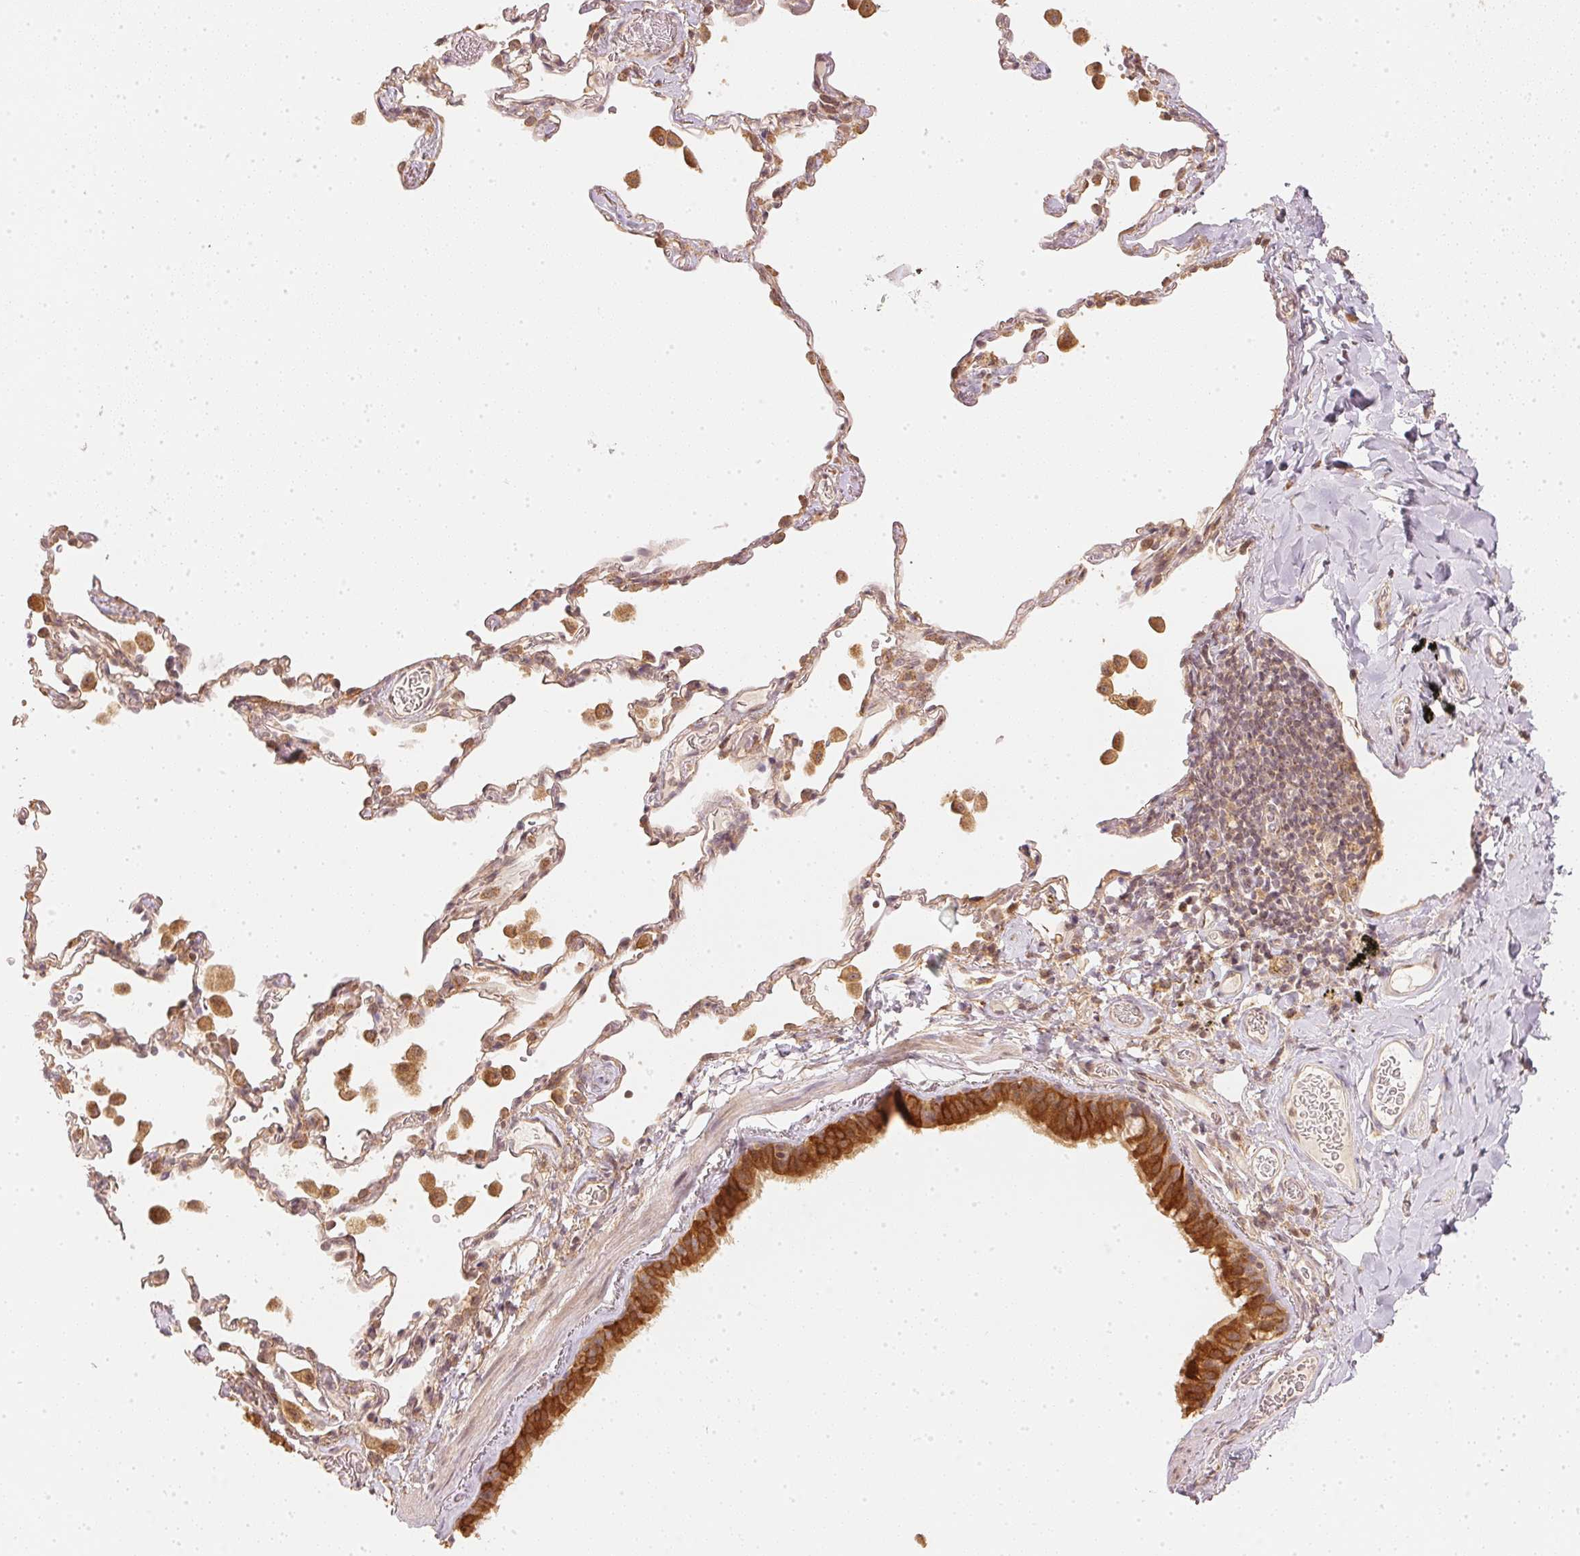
{"staining": {"intensity": "strong", "quantity": ">75%", "location": "cytoplasmic/membranous"}, "tissue": "bronchus", "cell_type": "Respiratory epithelial cells", "image_type": "normal", "snomed": [{"axis": "morphology", "description": "Normal tissue, NOS"}, {"axis": "topography", "description": "Bronchus"}, {"axis": "topography", "description": "Lung"}], "caption": "A photomicrograph of bronchus stained for a protein displays strong cytoplasmic/membranous brown staining in respiratory epithelial cells.", "gene": "WDR54", "patient": {"sex": "male", "age": 54}}